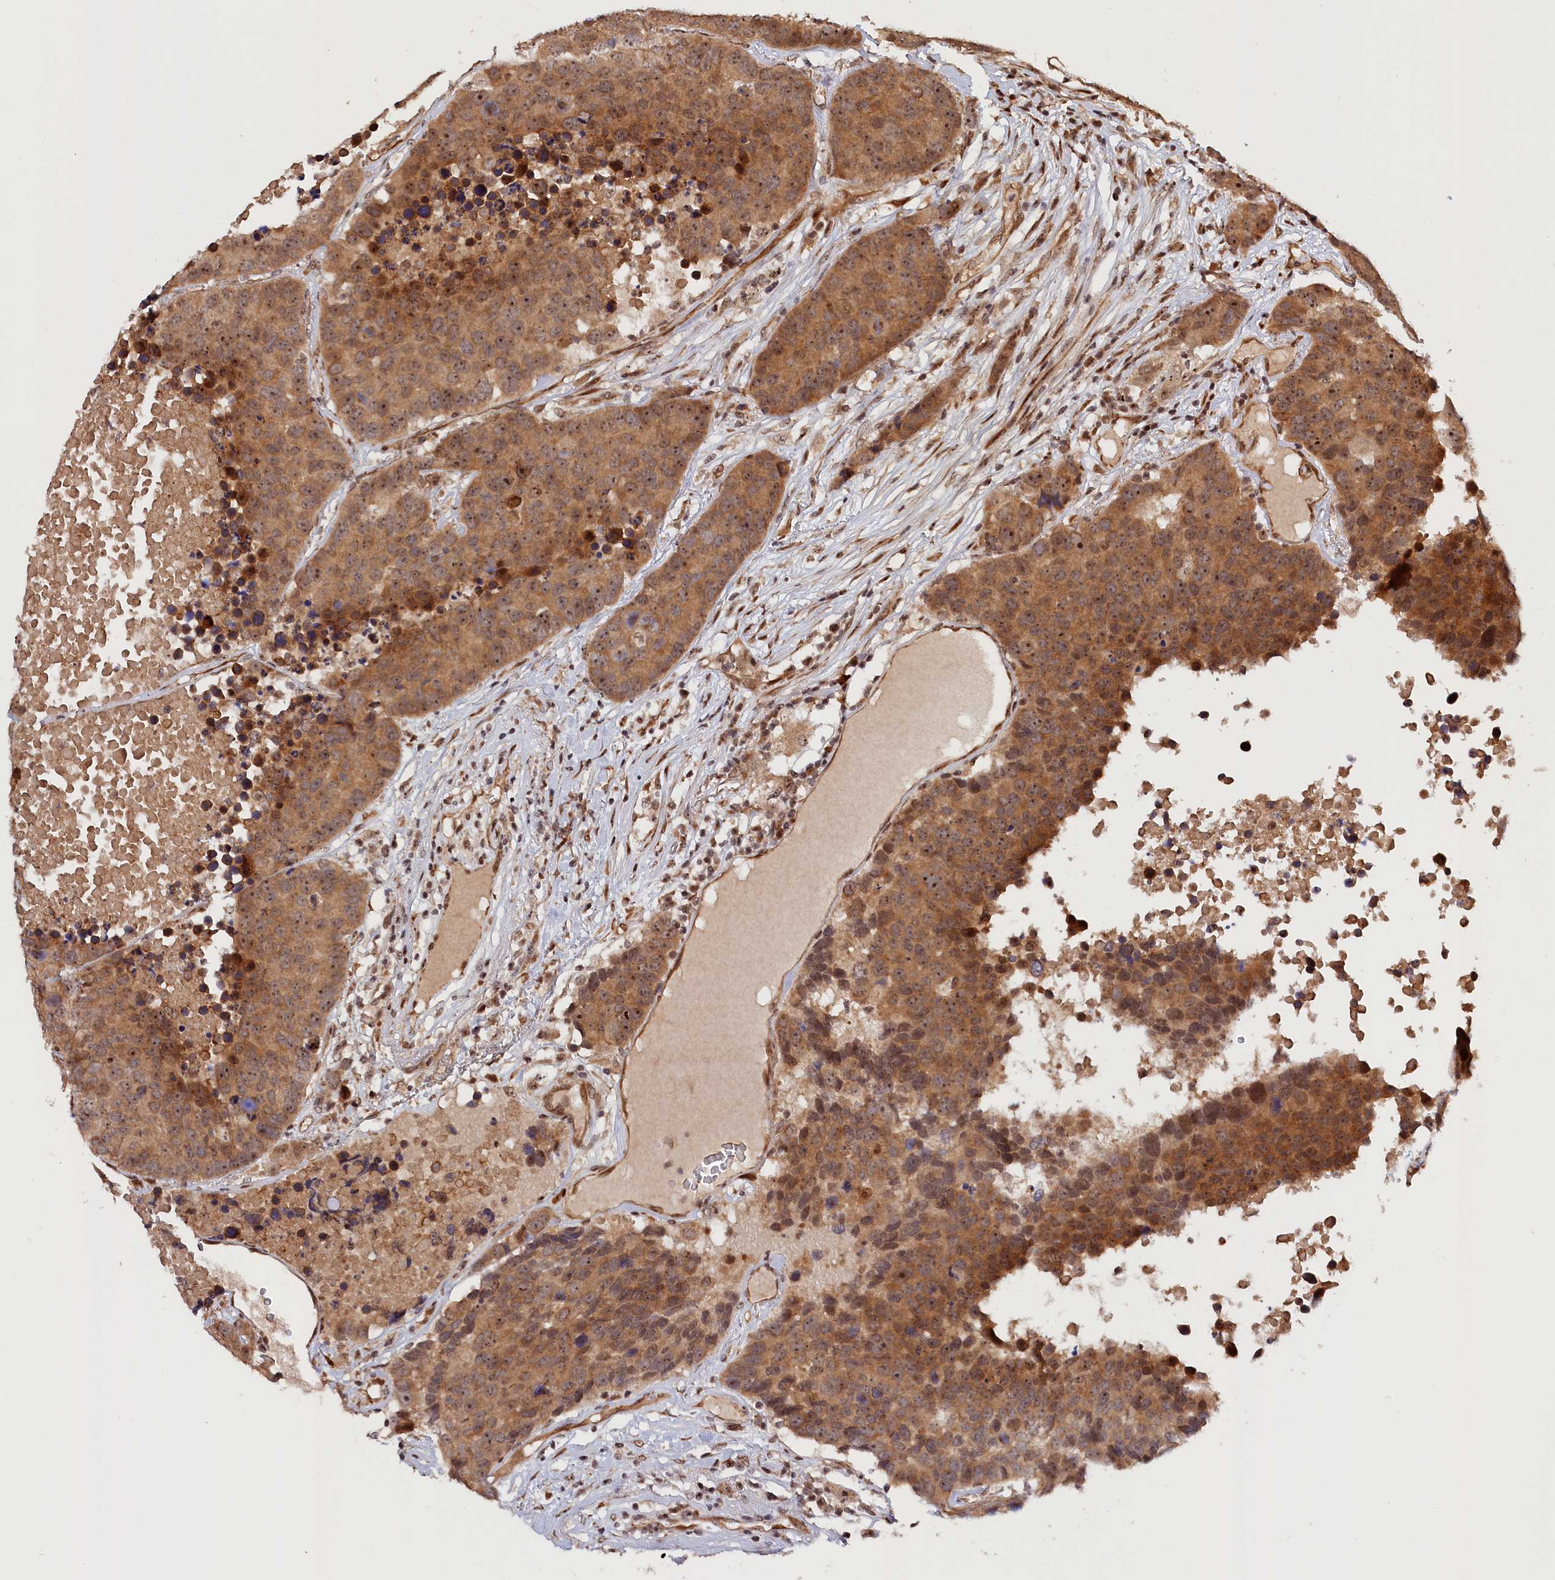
{"staining": {"intensity": "moderate", "quantity": ">75%", "location": "cytoplasmic/membranous,nuclear"}, "tissue": "carcinoid", "cell_type": "Tumor cells", "image_type": "cancer", "snomed": [{"axis": "morphology", "description": "Carcinoid, malignant, NOS"}, {"axis": "topography", "description": "Lung"}], "caption": "Protein expression analysis of malignant carcinoid demonstrates moderate cytoplasmic/membranous and nuclear expression in about >75% of tumor cells. (IHC, brightfield microscopy, high magnification).", "gene": "ANKRD24", "patient": {"sex": "male", "age": 60}}